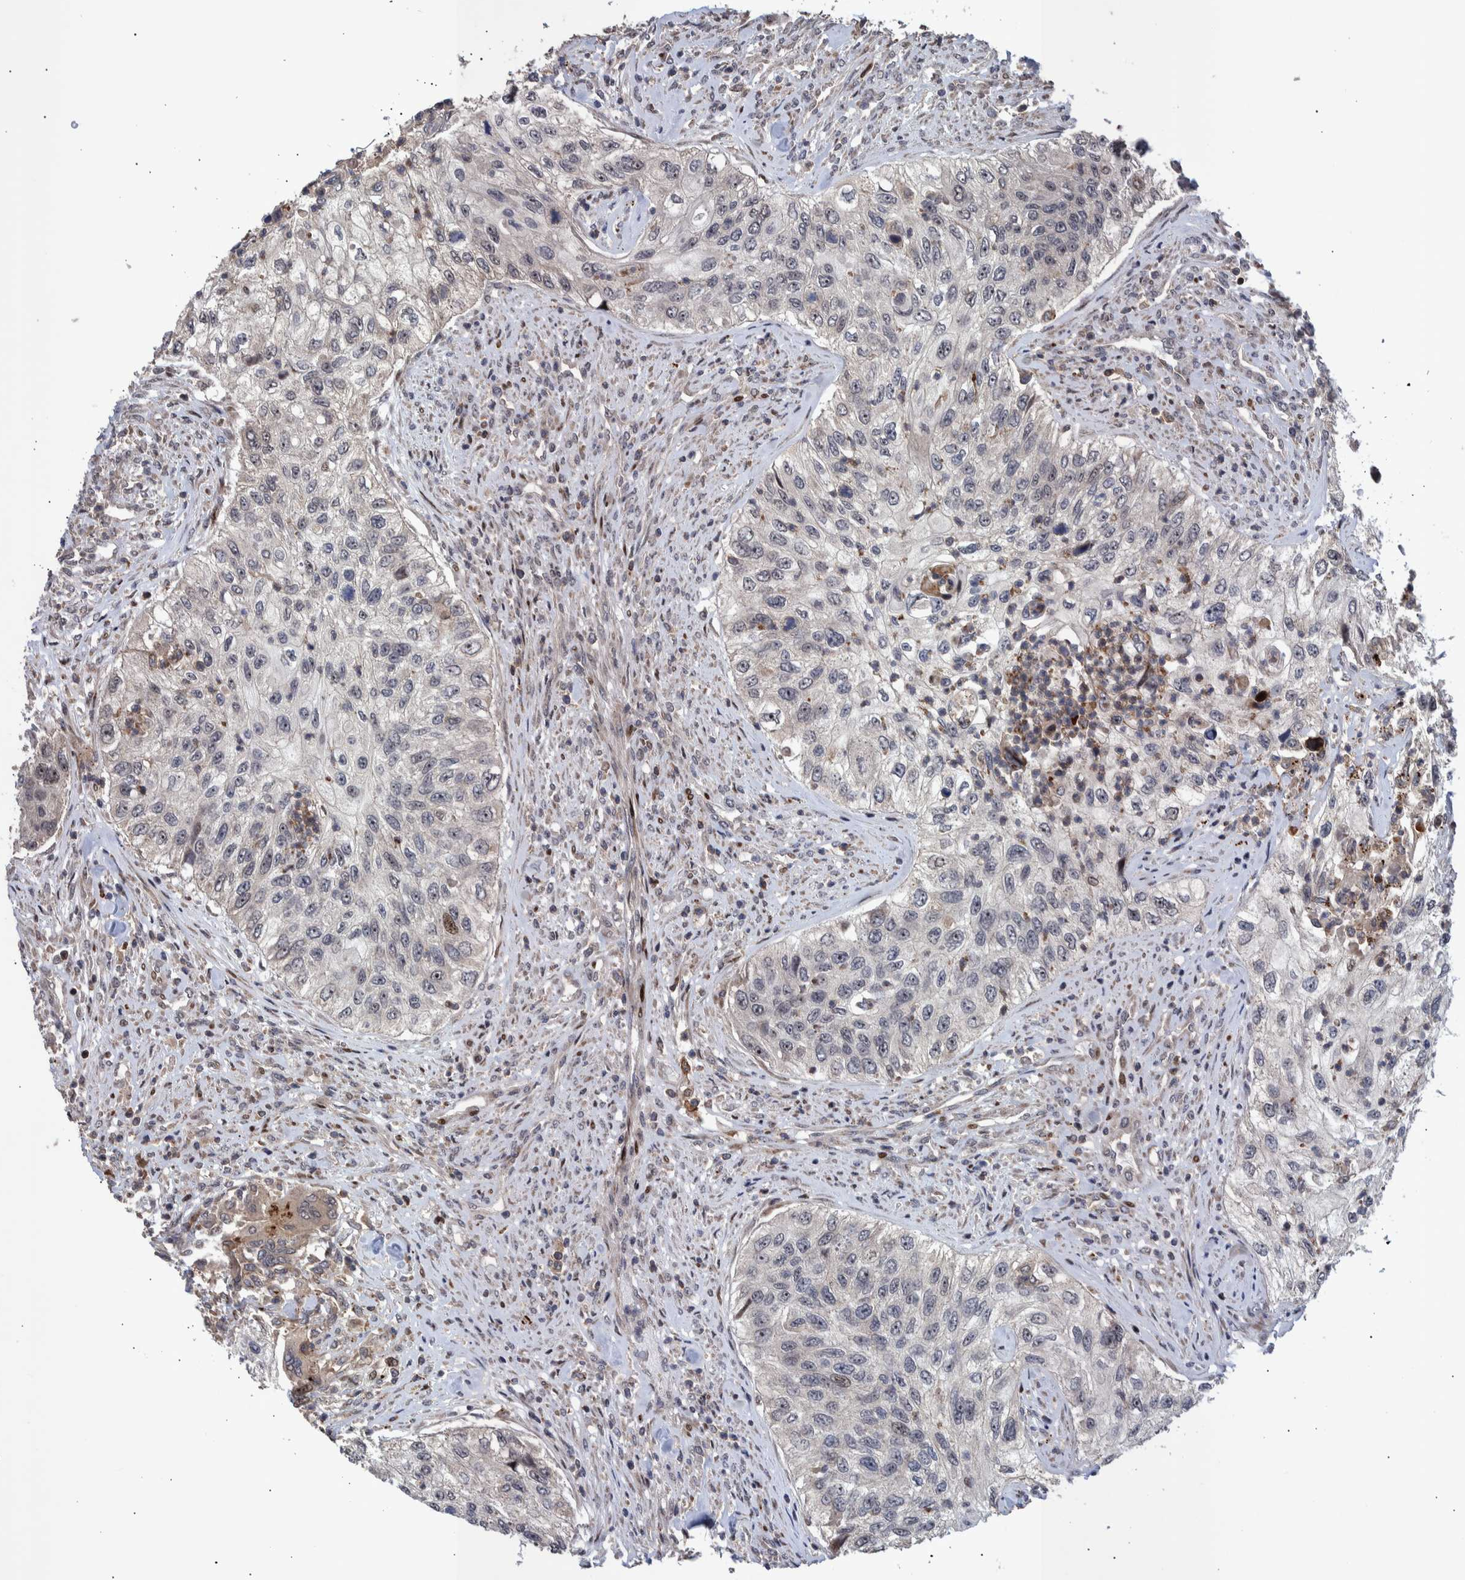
{"staining": {"intensity": "negative", "quantity": "none", "location": "none"}, "tissue": "urothelial cancer", "cell_type": "Tumor cells", "image_type": "cancer", "snomed": [{"axis": "morphology", "description": "Urothelial carcinoma, High grade"}, {"axis": "topography", "description": "Urinary bladder"}], "caption": "An immunohistochemistry (IHC) micrograph of high-grade urothelial carcinoma is shown. There is no staining in tumor cells of high-grade urothelial carcinoma.", "gene": "SHISA6", "patient": {"sex": "female", "age": 60}}